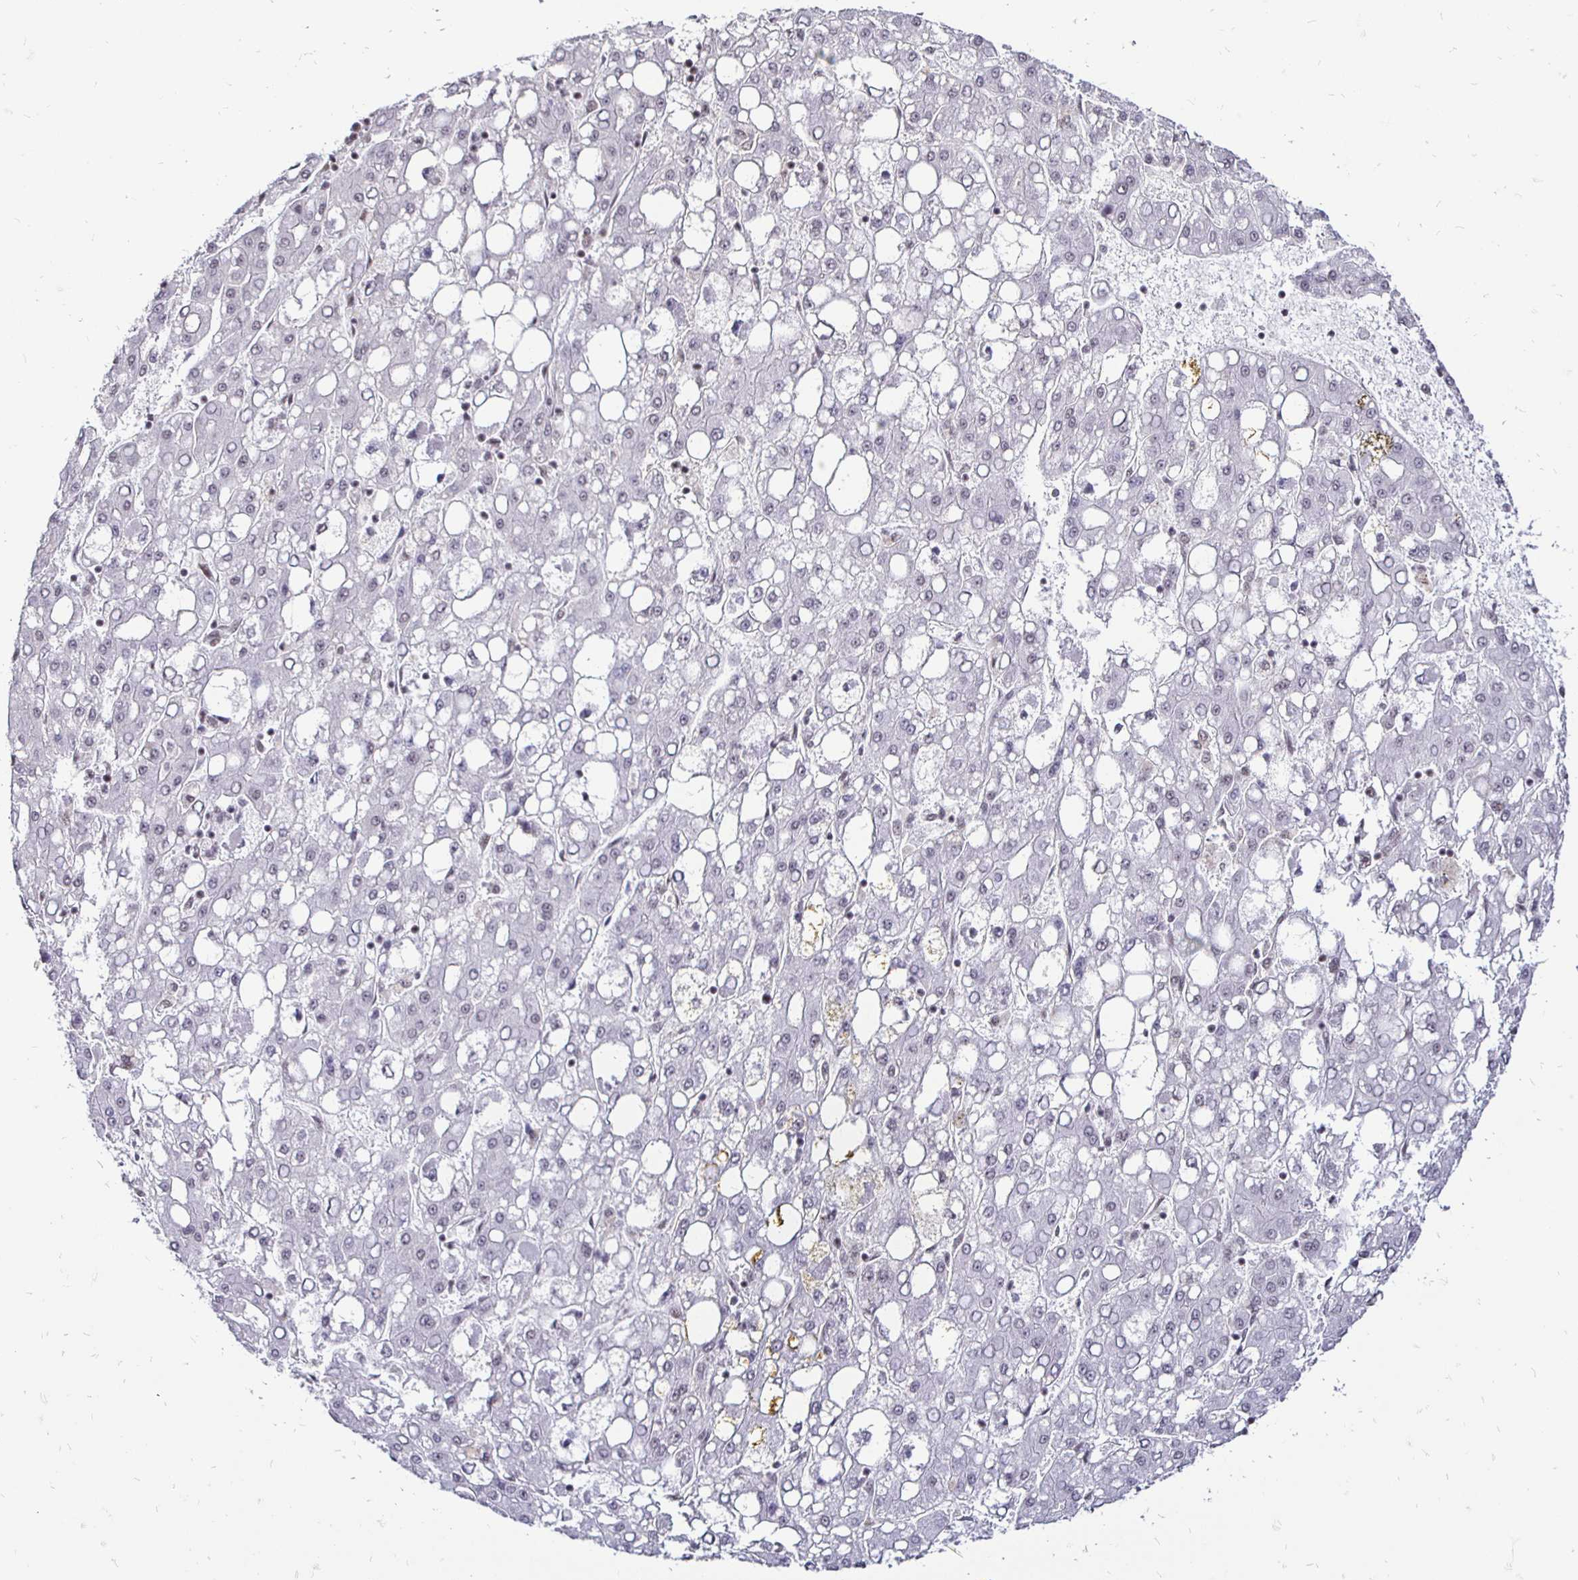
{"staining": {"intensity": "weak", "quantity": "<25%", "location": "nuclear"}, "tissue": "liver cancer", "cell_type": "Tumor cells", "image_type": "cancer", "snomed": [{"axis": "morphology", "description": "Carcinoma, Hepatocellular, NOS"}, {"axis": "topography", "description": "Liver"}], "caption": "Immunohistochemistry of hepatocellular carcinoma (liver) shows no staining in tumor cells.", "gene": "SIN3A", "patient": {"sex": "male", "age": 65}}